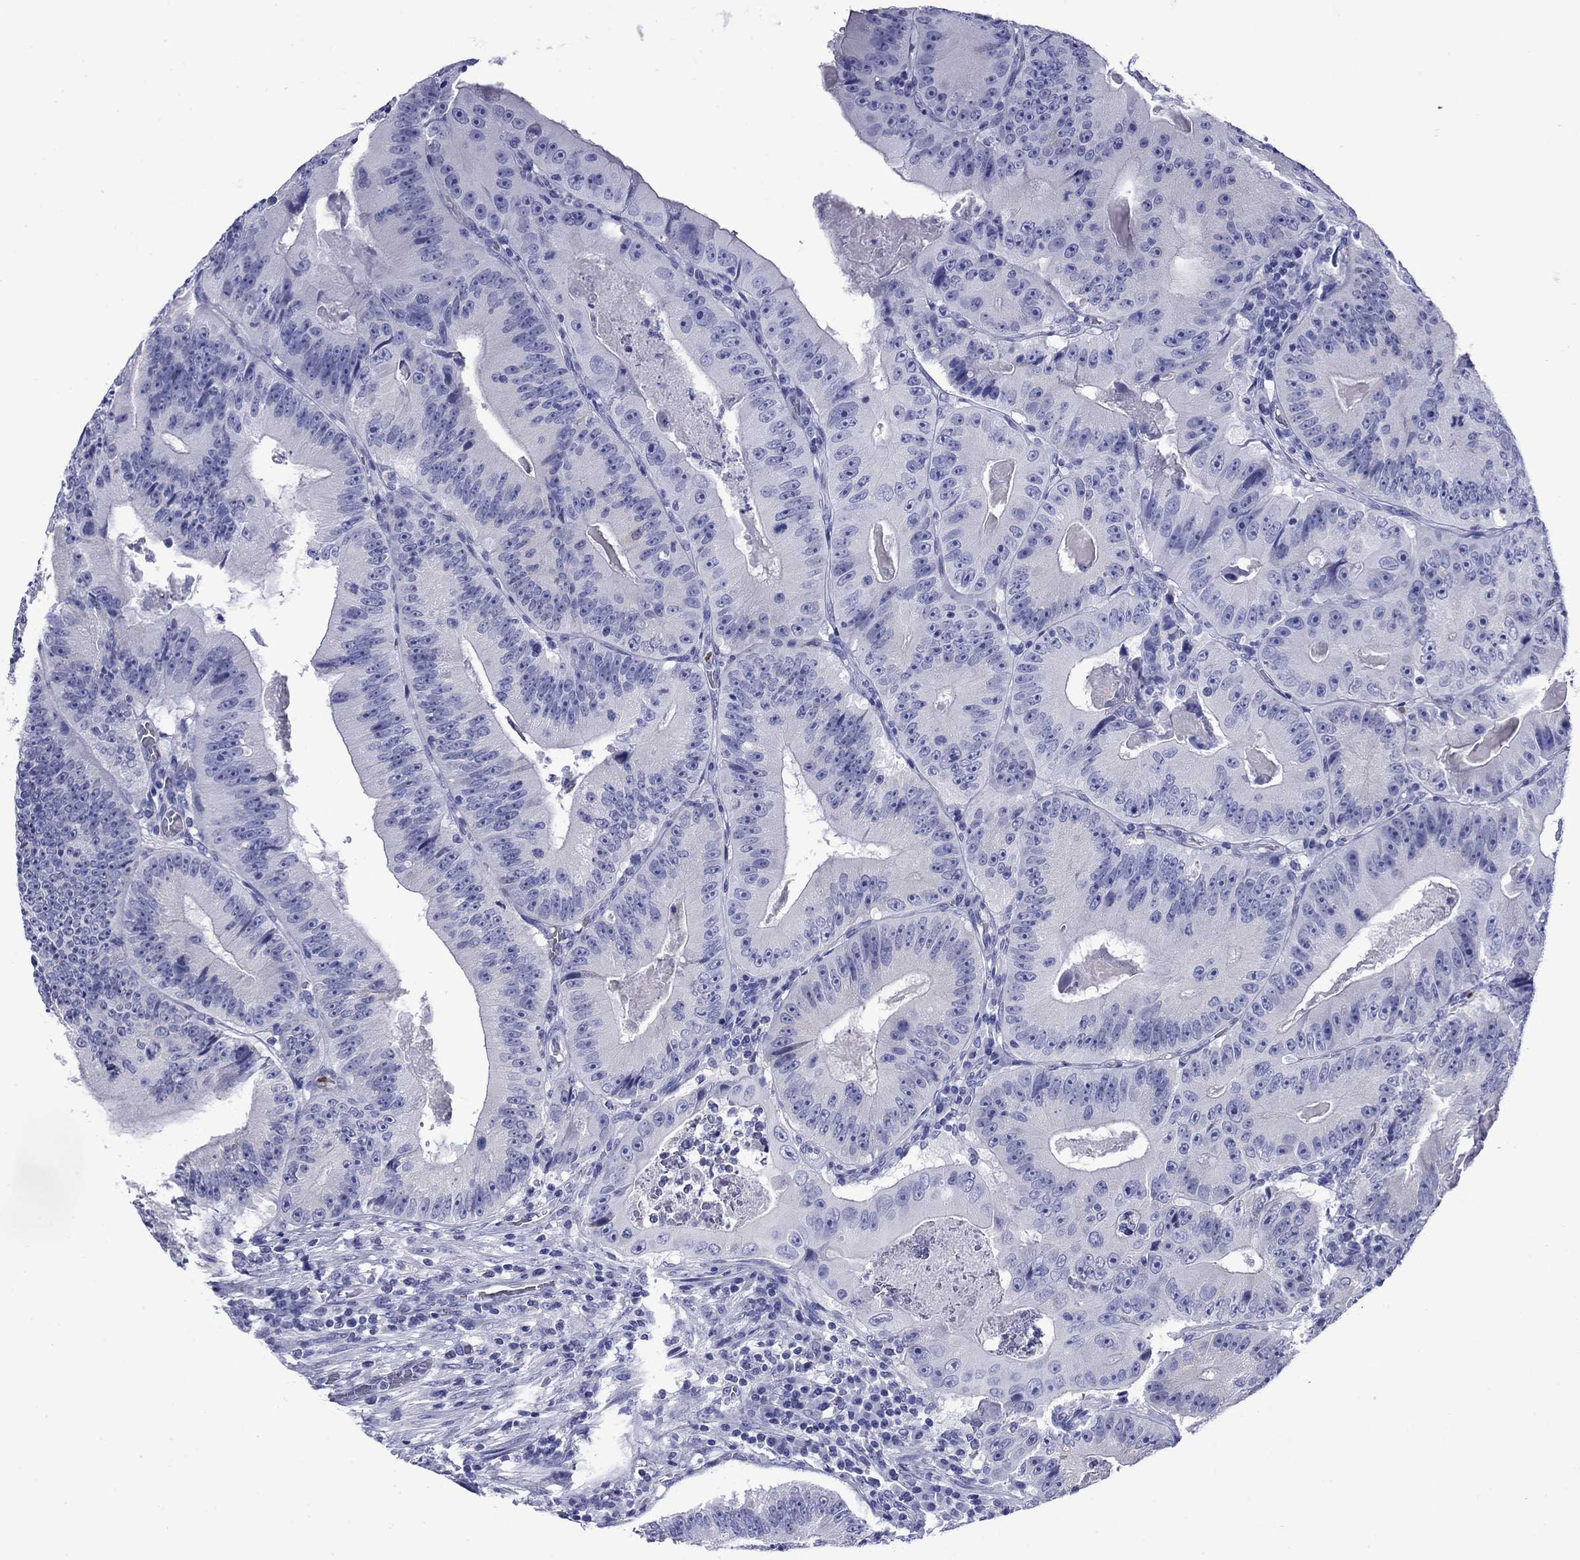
{"staining": {"intensity": "negative", "quantity": "none", "location": "none"}, "tissue": "colorectal cancer", "cell_type": "Tumor cells", "image_type": "cancer", "snomed": [{"axis": "morphology", "description": "Adenocarcinoma, NOS"}, {"axis": "topography", "description": "Colon"}], "caption": "Tumor cells show no significant positivity in colorectal cancer. (DAB immunohistochemistry (IHC) visualized using brightfield microscopy, high magnification).", "gene": "ROM1", "patient": {"sex": "female", "age": 86}}